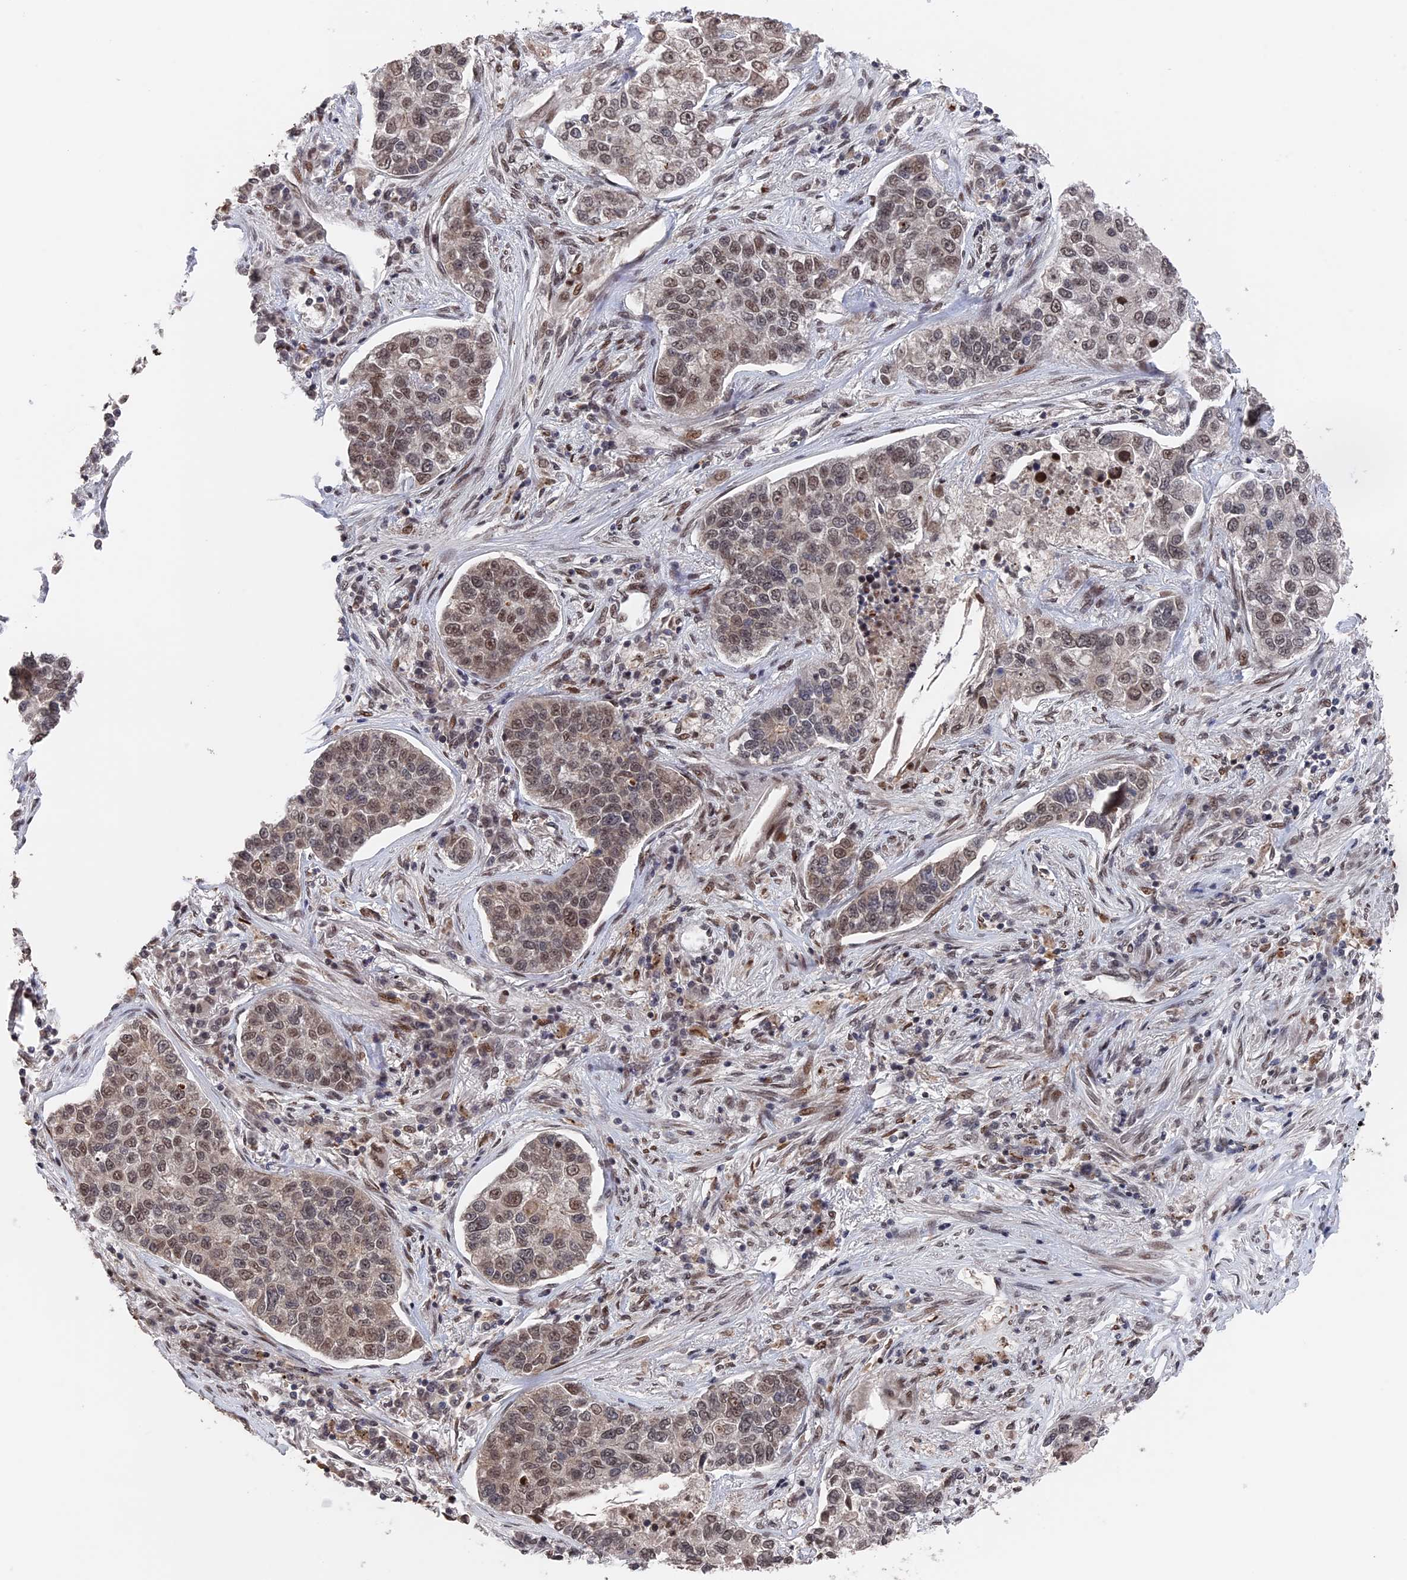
{"staining": {"intensity": "moderate", "quantity": "25%-75%", "location": "nuclear"}, "tissue": "lung cancer", "cell_type": "Tumor cells", "image_type": "cancer", "snomed": [{"axis": "morphology", "description": "Adenocarcinoma, NOS"}, {"axis": "topography", "description": "Lung"}], "caption": "High-power microscopy captured an IHC photomicrograph of adenocarcinoma (lung), revealing moderate nuclear staining in about 25%-75% of tumor cells.", "gene": "NR2C2AP", "patient": {"sex": "male", "age": 49}}